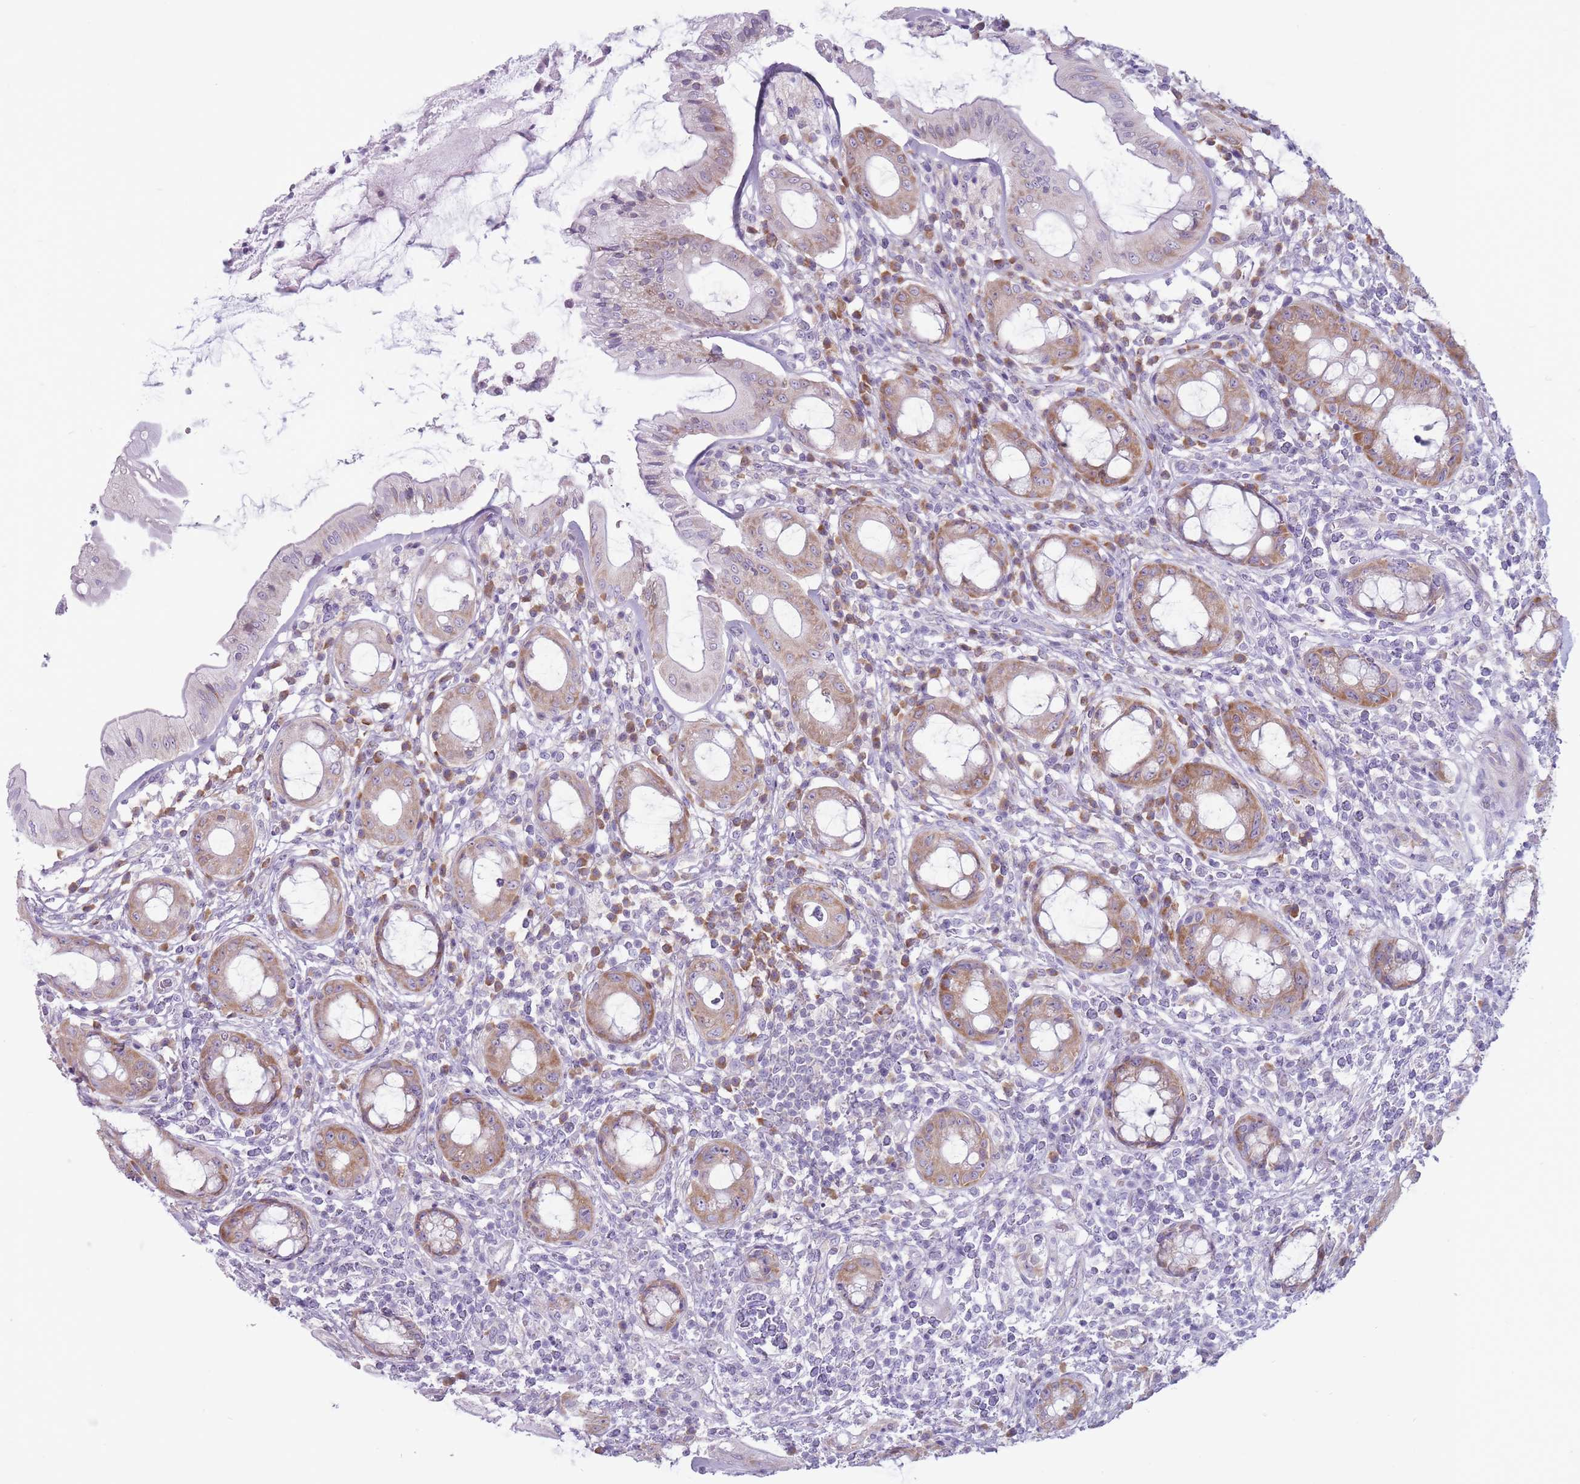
{"staining": {"intensity": "moderate", "quantity": "25%-75%", "location": "cytoplasmic/membranous"}, "tissue": "rectum", "cell_type": "Glandular cells", "image_type": "normal", "snomed": [{"axis": "morphology", "description": "Normal tissue, NOS"}, {"axis": "topography", "description": "Rectum"}], "caption": "IHC (DAB) staining of unremarkable rectum reveals moderate cytoplasmic/membranous protein positivity in about 25%-75% of glandular cells. The staining was performed using DAB to visualize the protein expression in brown, while the nuclei were stained in blue with hematoxylin (Magnification: 20x).", "gene": "RPL18", "patient": {"sex": "female", "age": 57}}